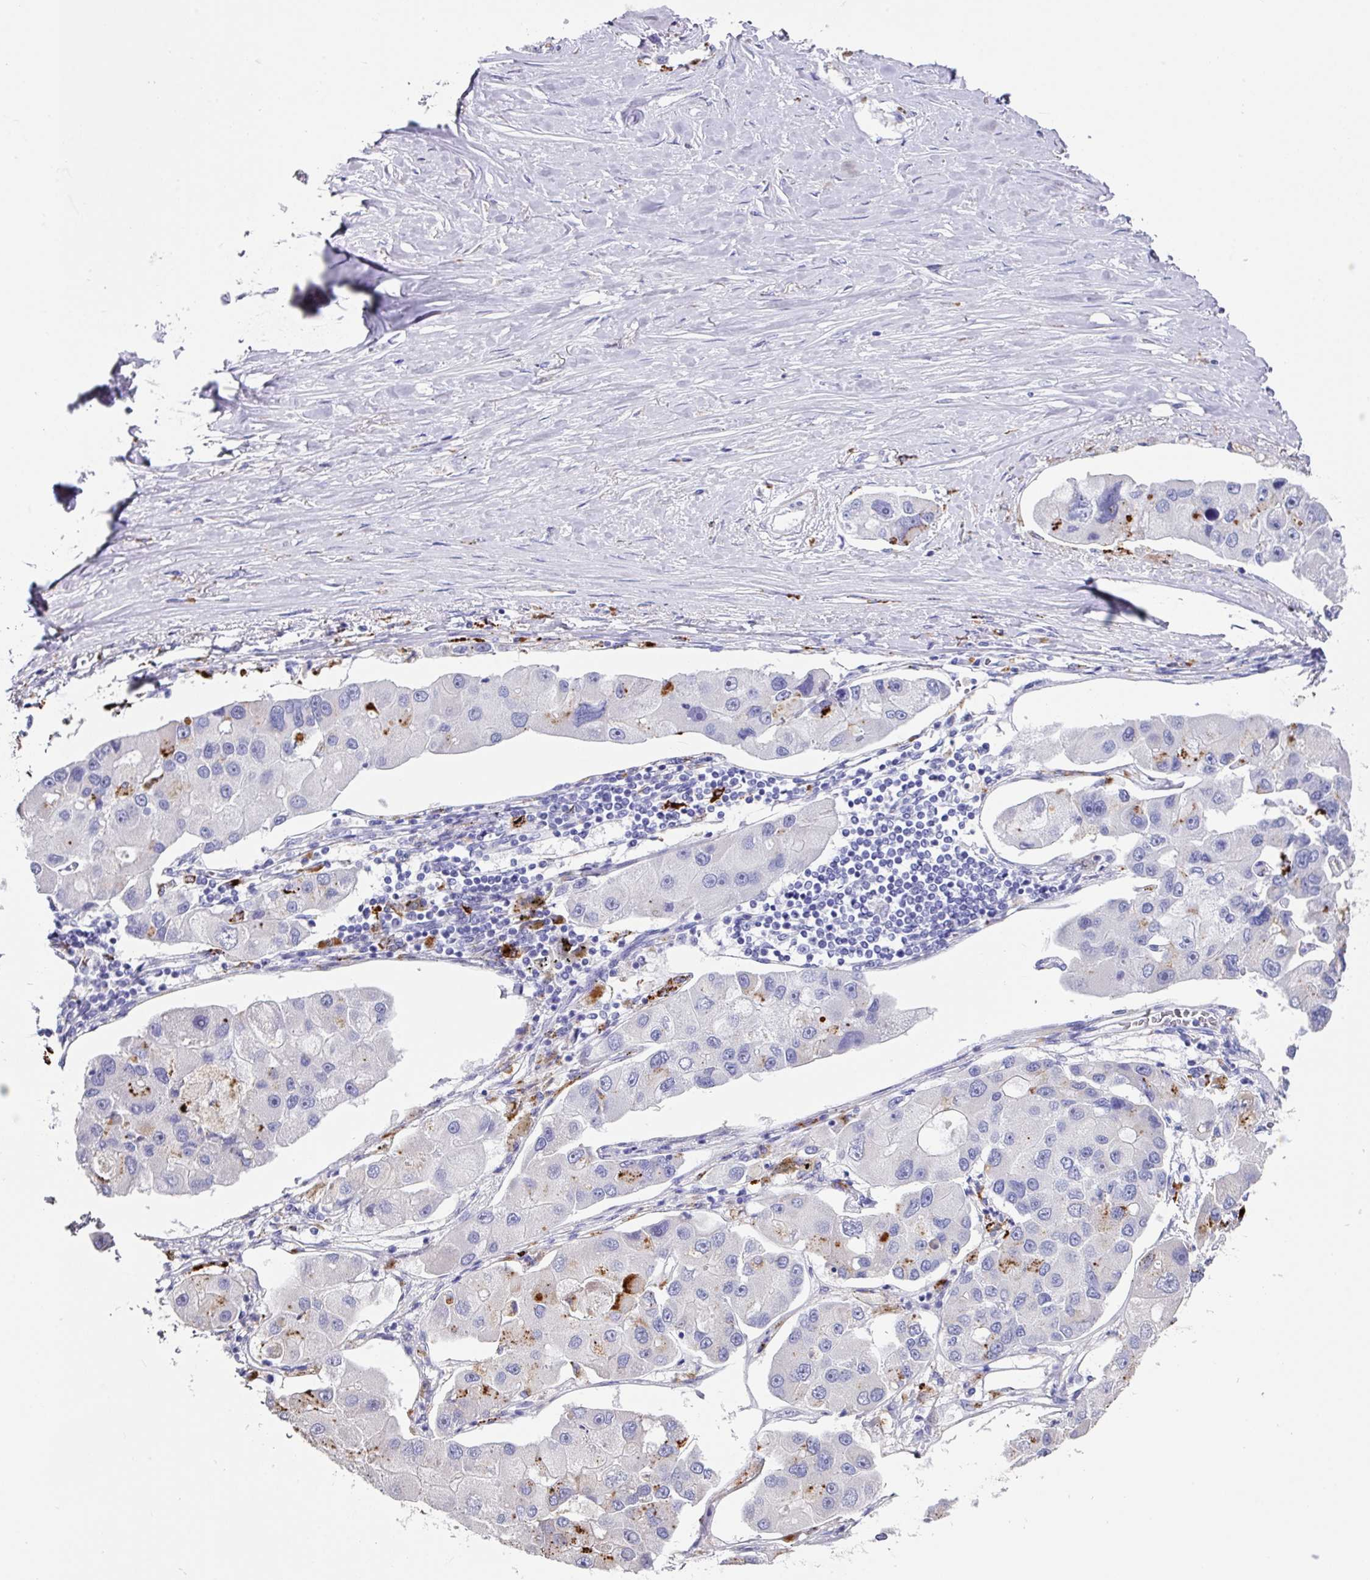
{"staining": {"intensity": "strong", "quantity": "<25%", "location": "cytoplasmic/membranous"}, "tissue": "lung cancer", "cell_type": "Tumor cells", "image_type": "cancer", "snomed": [{"axis": "morphology", "description": "Adenocarcinoma, NOS"}, {"axis": "topography", "description": "Lung"}], "caption": "A brown stain highlights strong cytoplasmic/membranous staining of a protein in human adenocarcinoma (lung) tumor cells.", "gene": "CPVL", "patient": {"sex": "female", "age": 54}}